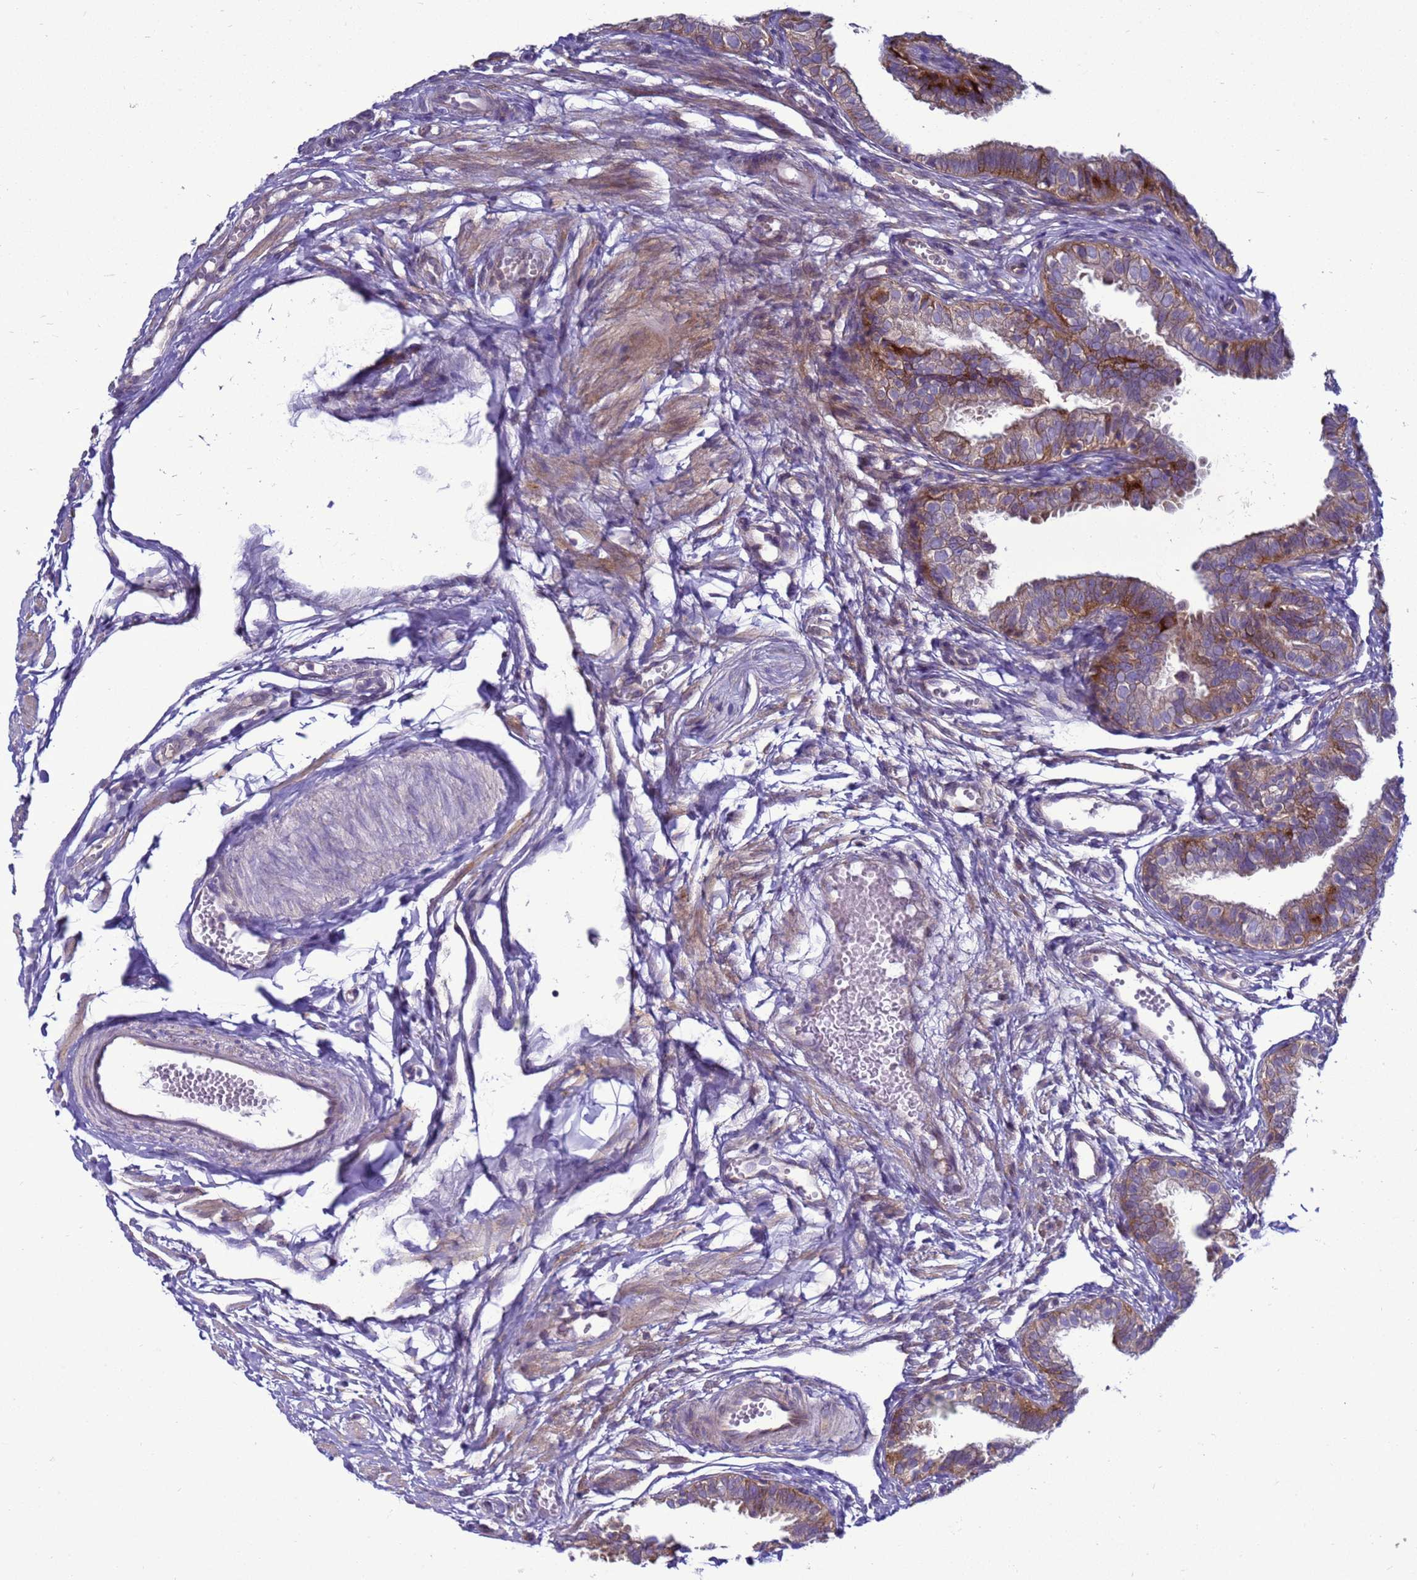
{"staining": {"intensity": "moderate", "quantity": ">75%", "location": "cytoplasmic/membranous"}, "tissue": "fallopian tube", "cell_type": "Glandular cells", "image_type": "normal", "snomed": [{"axis": "morphology", "description": "Normal tissue, NOS"}, {"axis": "topography", "description": "Fallopian tube"}], "caption": "This micrograph displays IHC staining of unremarkable human fallopian tube, with medium moderate cytoplasmic/membranous positivity in approximately >75% of glandular cells.", "gene": "MON1B", "patient": {"sex": "female", "age": 35}}